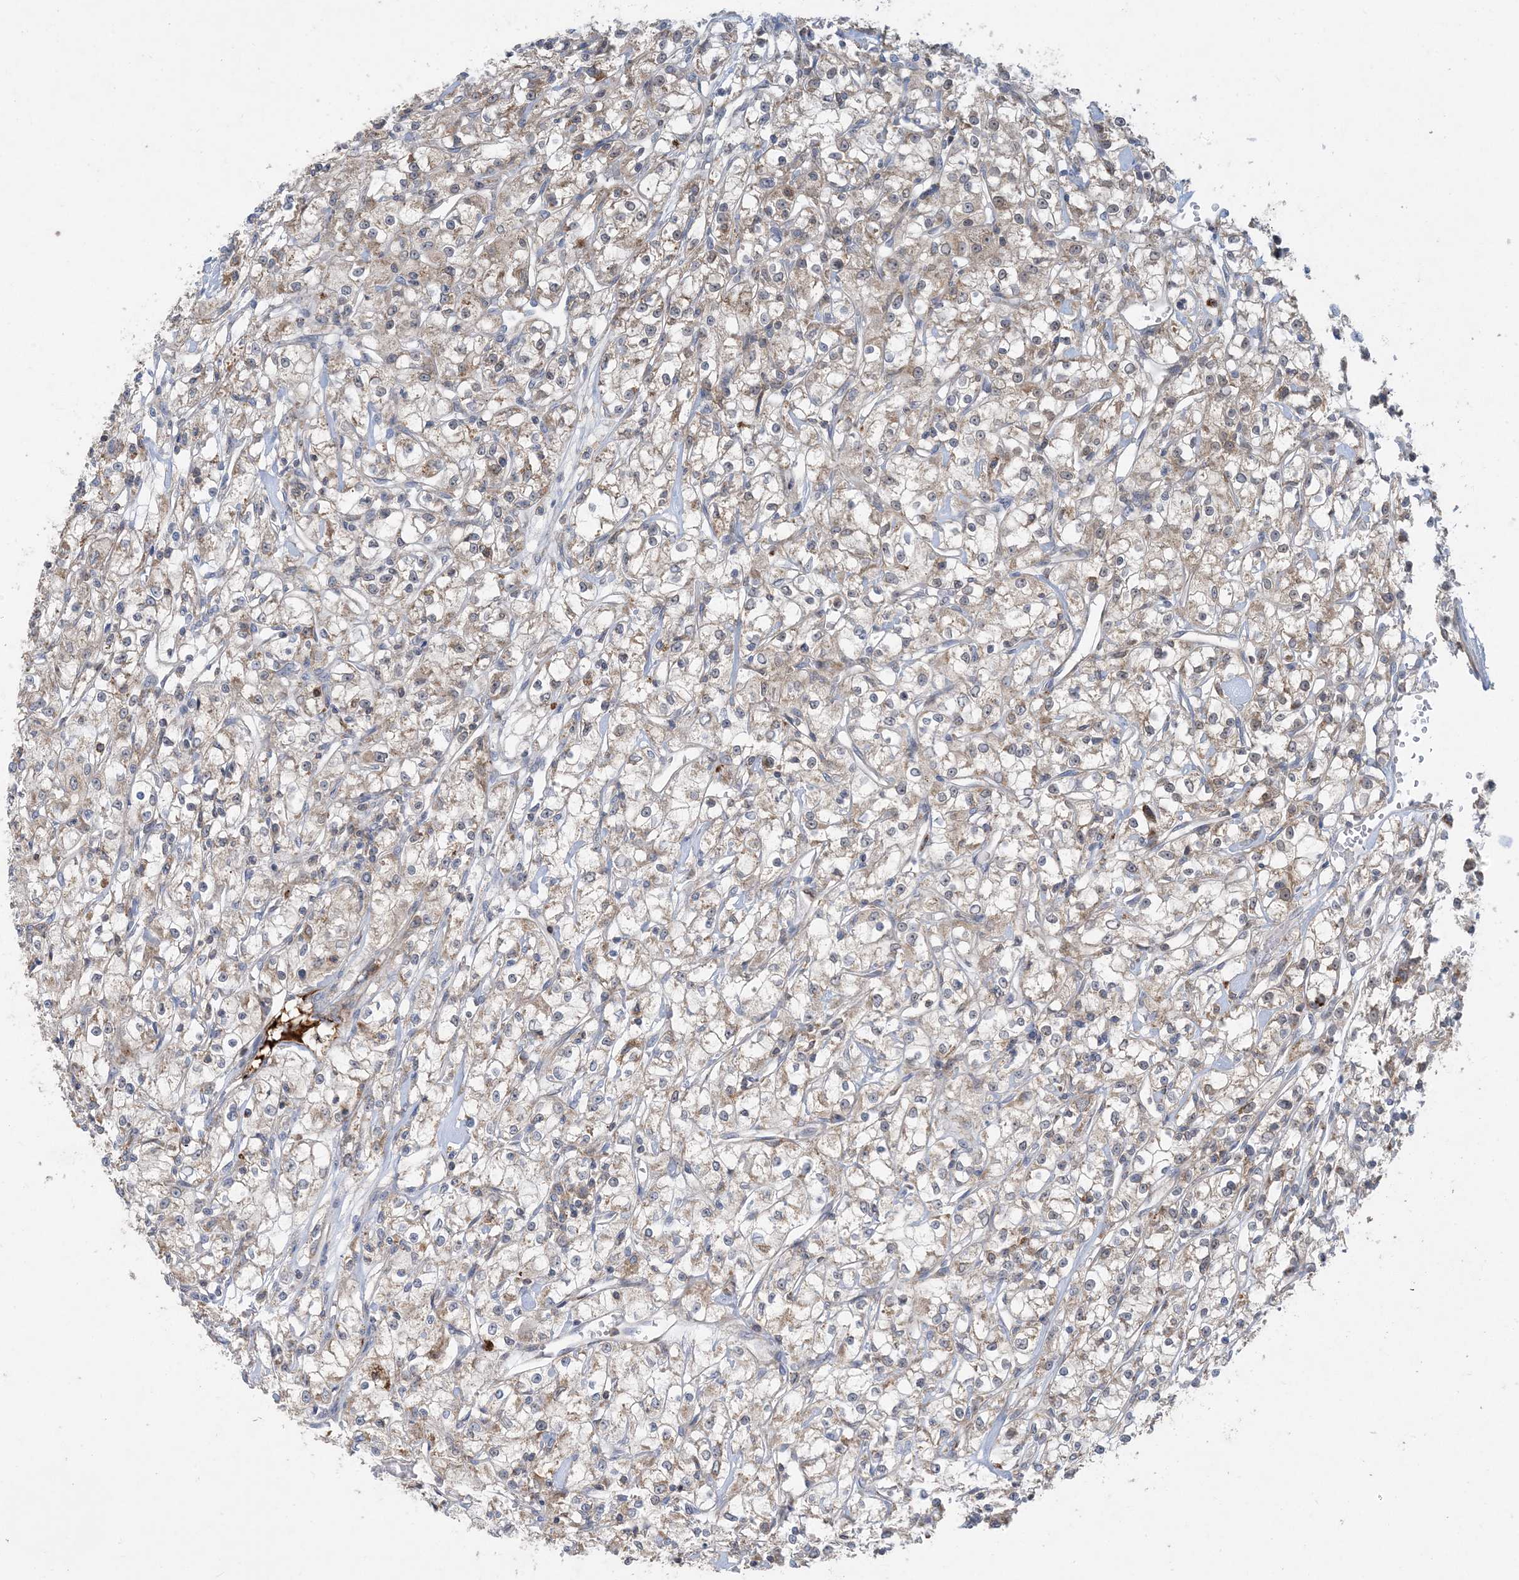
{"staining": {"intensity": "weak", "quantity": "<25%", "location": "cytoplasmic/membranous"}, "tissue": "renal cancer", "cell_type": "Tumor cells", "image_type": "cancer", "snomed": [{"axis": "morphology", "description": "Adenocarcinoma, NOS"}, {"axis": "topography", "description": "Kidney"}], "caption": "Histopathology image shows no protein expression in tumor cells of renal cancer tissue.", "gene": "ECHDC1", "patient": {"sex": "female", "age": 59}}